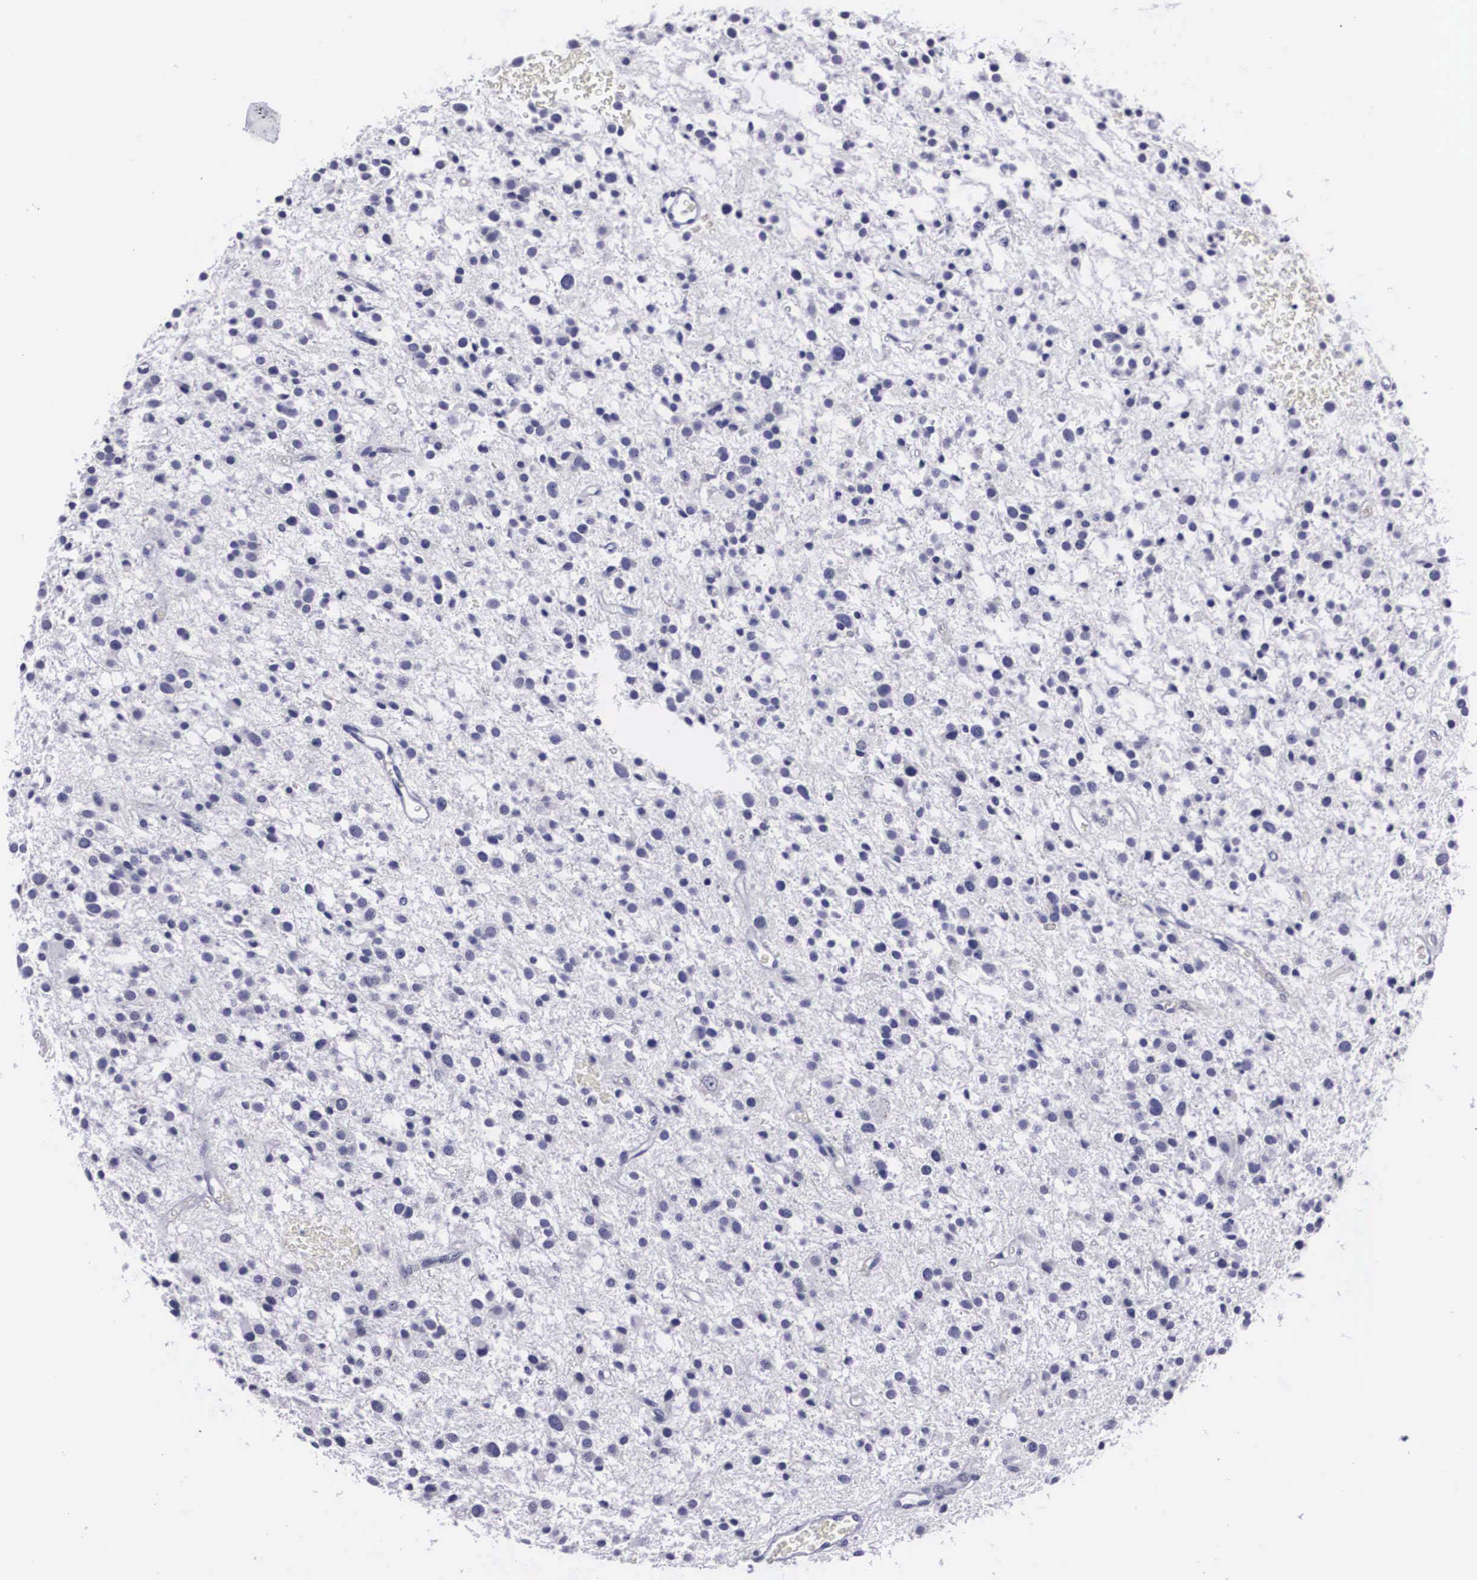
{"staining": {"intensity": "negative", "quantity": "none", "location": "none"}, "tissue": "glioma", "cell_type": "Tumor cells", "image_type": "cancer", "snomed": [{"axis": "morphology", "description": "Glioma, malignant, Low grade"}, {"axis": "topography", "description": "Brain"}], "caption": "This is an immunohistochemistry (IHC) histopathology image of glioma. There is no expression in tumor cells.", "gene": "C22orf31", "patient": {"sex": "female", "age": 36}}